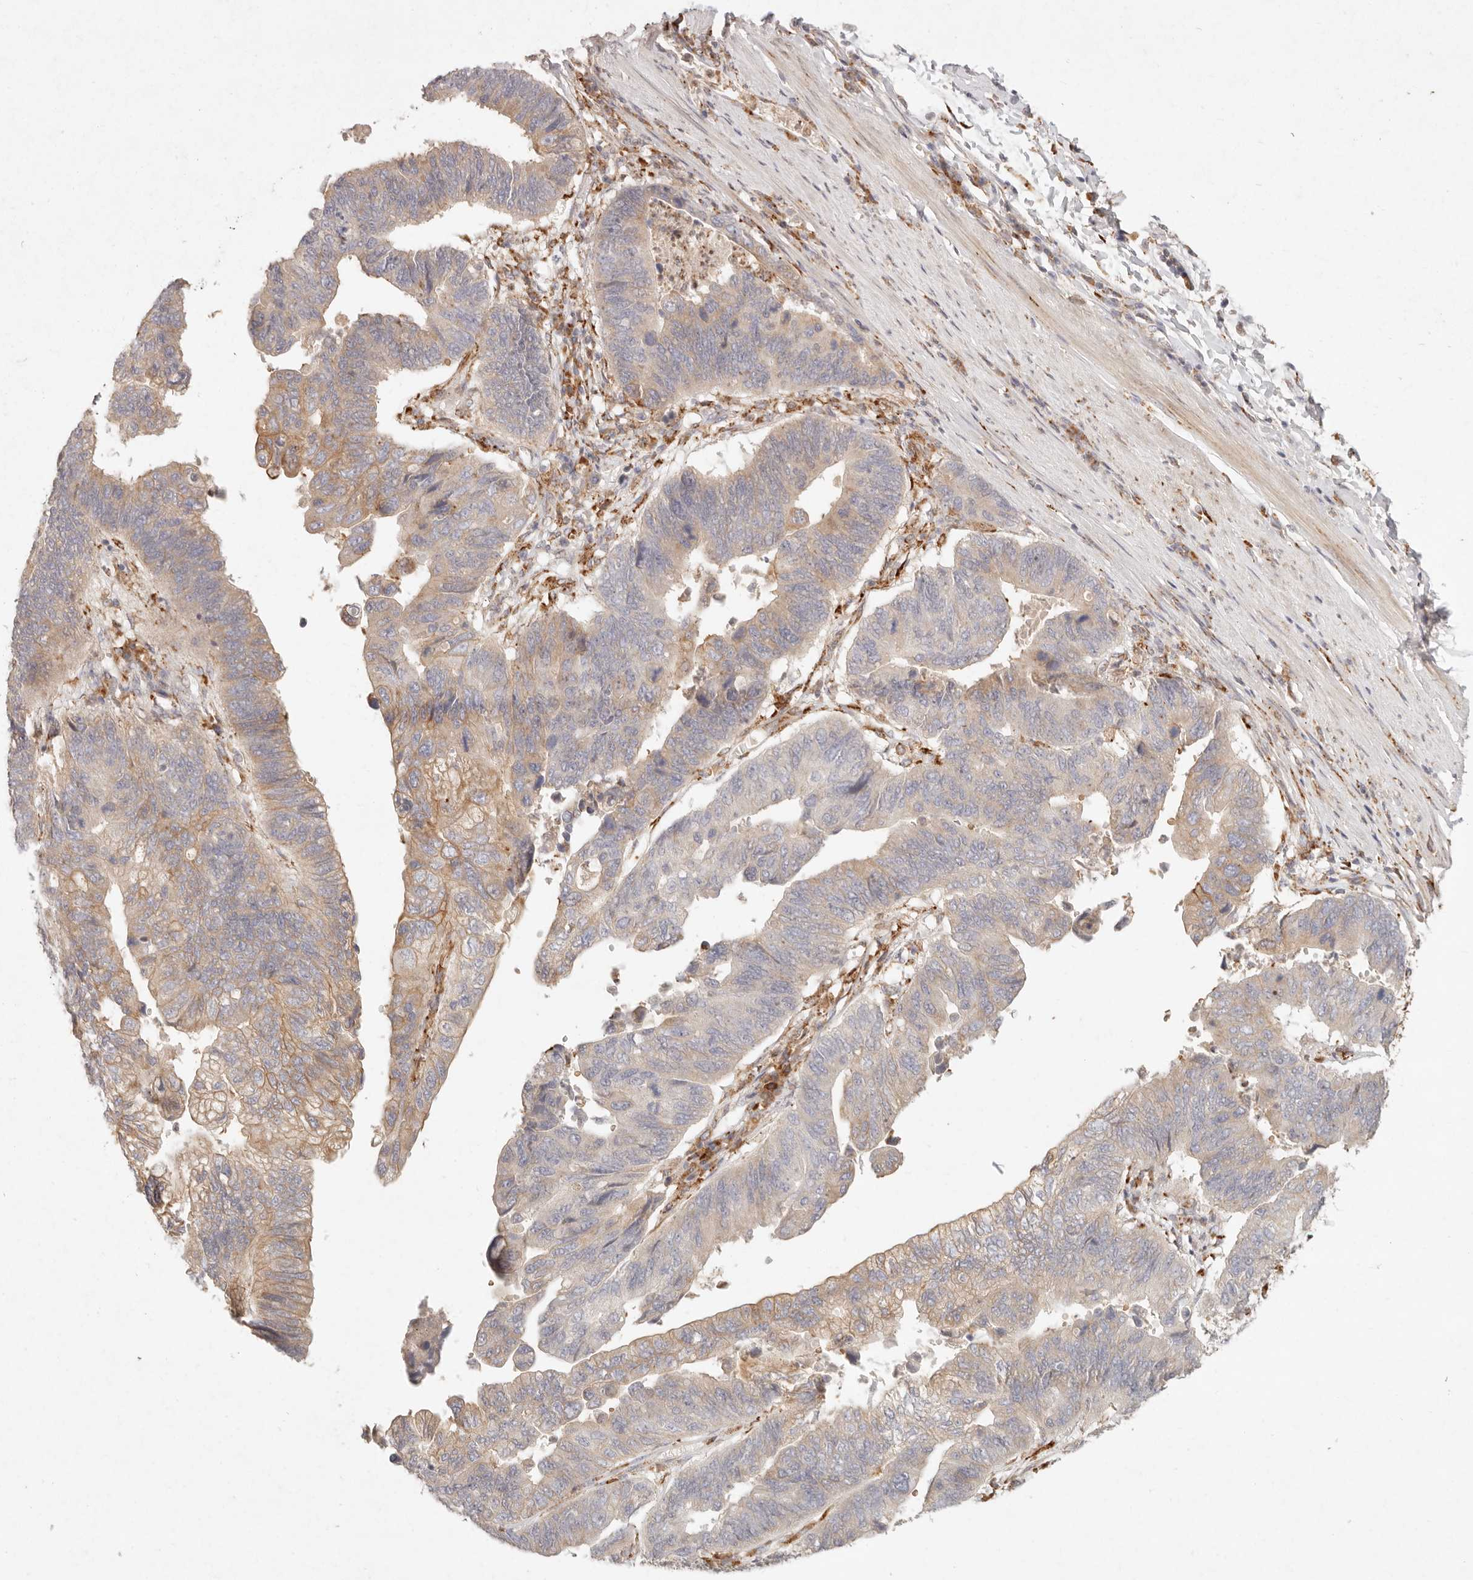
{"staining": {"intensity": "moderate", "quantity": "25%-75%", "location": "cytoplasmic/membranous"}, "tissue": "stomach cancer", "cell_type": "Tumor cells", "image_type": "cancer", "snomed": [{"axis": "morphology", "description": "Adenocarcinoma, NOS"}, {"axis": "topography", "description": "Stomach"}], "caption": "This photomicrograph displays IHC staining of human adenocarcinoma (stomach), with medium moderate cytoplasmic/membranous expression in approximately 25%-75% of tumor cells.", "gene": "C1orf127", "patient": {"sex": "male", "age": 59}}